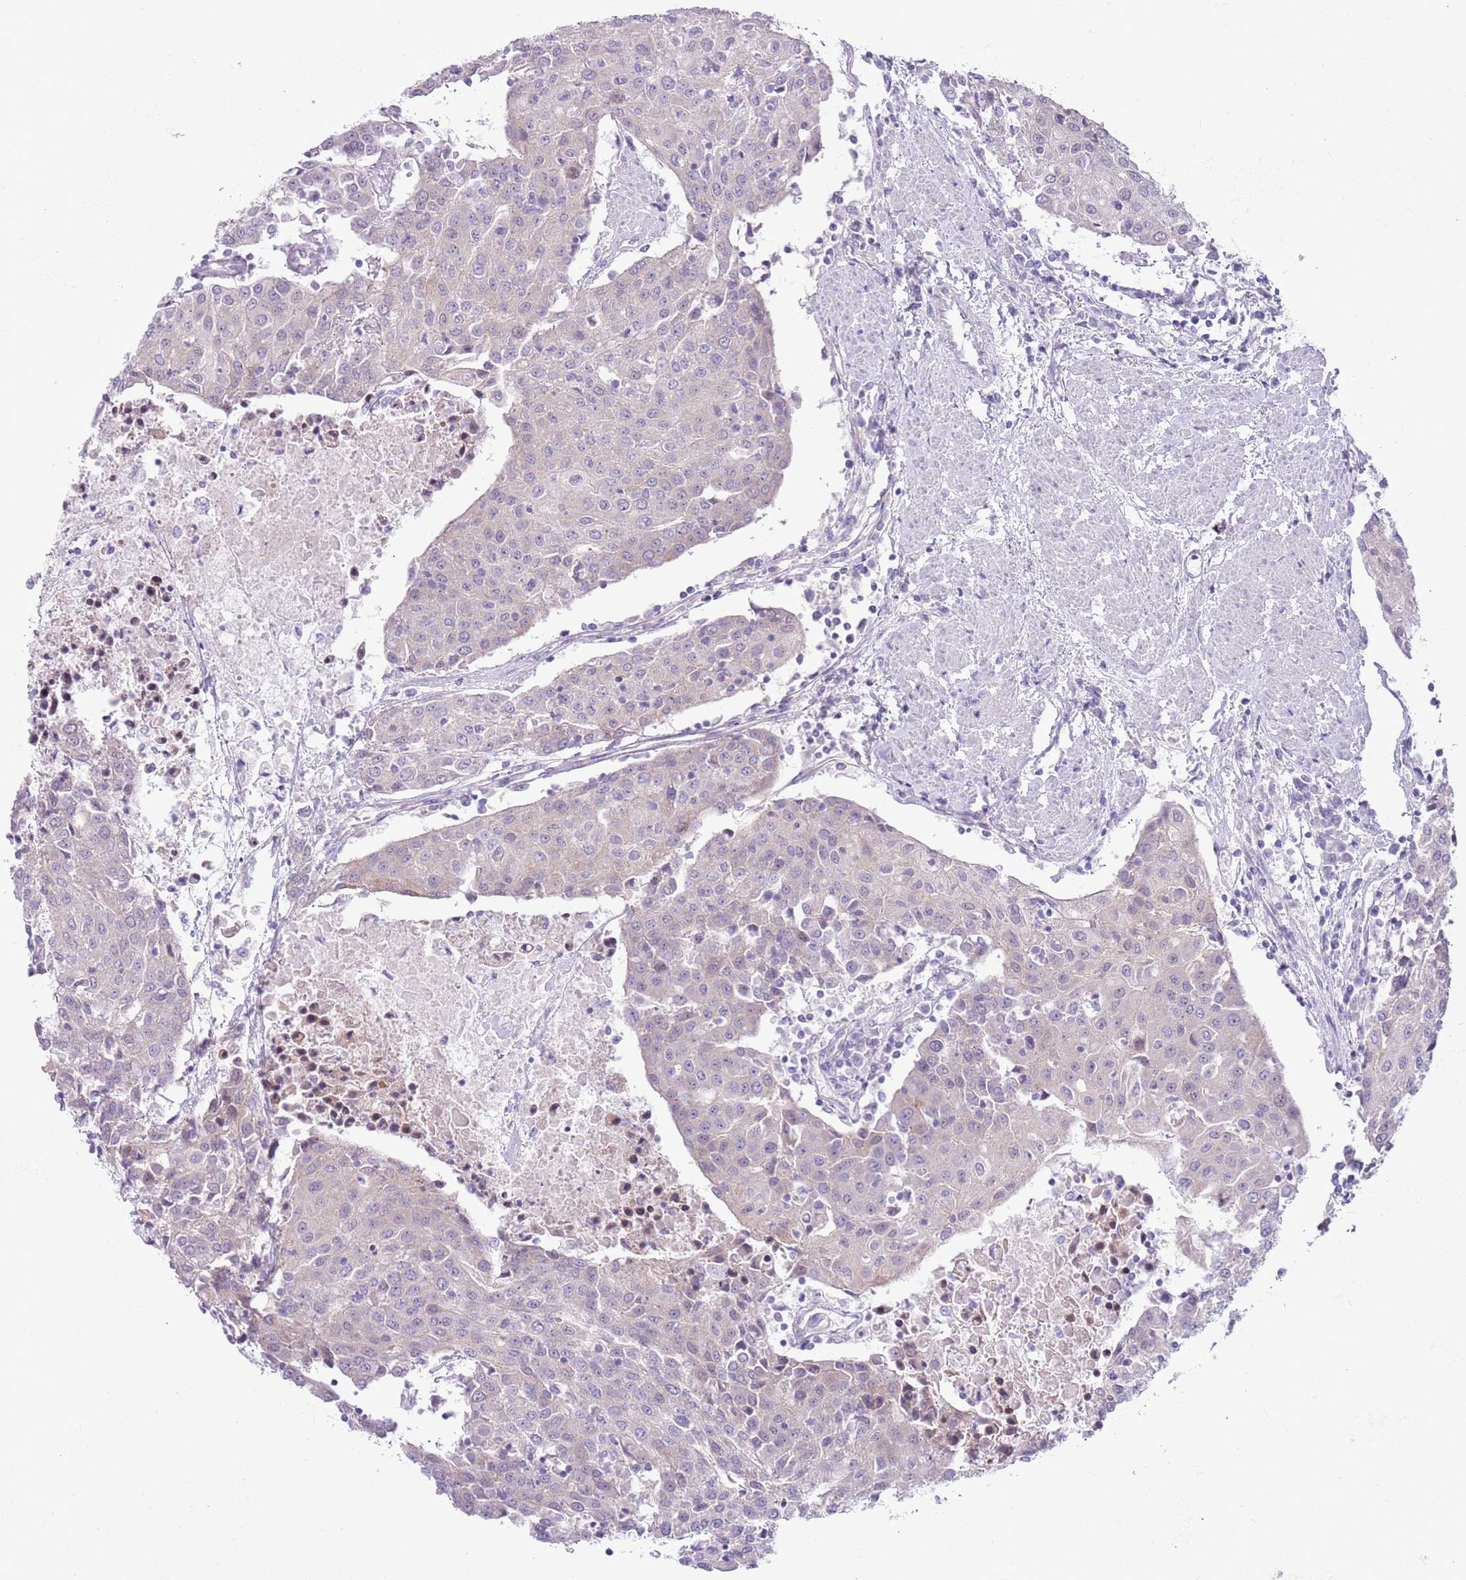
{"staining": {"intensity": "negative", "quantity": "none", "location": "none"}, "tissue": "urothelial cancer", "cell_type": "Tumor cells", "image_type": "cancer", "snomed": [{"axis": "morphology", "description": "Urothelial carcinoma, High grade"}, {"axis": "topography", "description": "Urinary bladder"}], "caption": "Tumor cells show no significant expression in urothelial cancer.", "gene": "PARP8", "patient": {"sex": "female", "age": 85}}